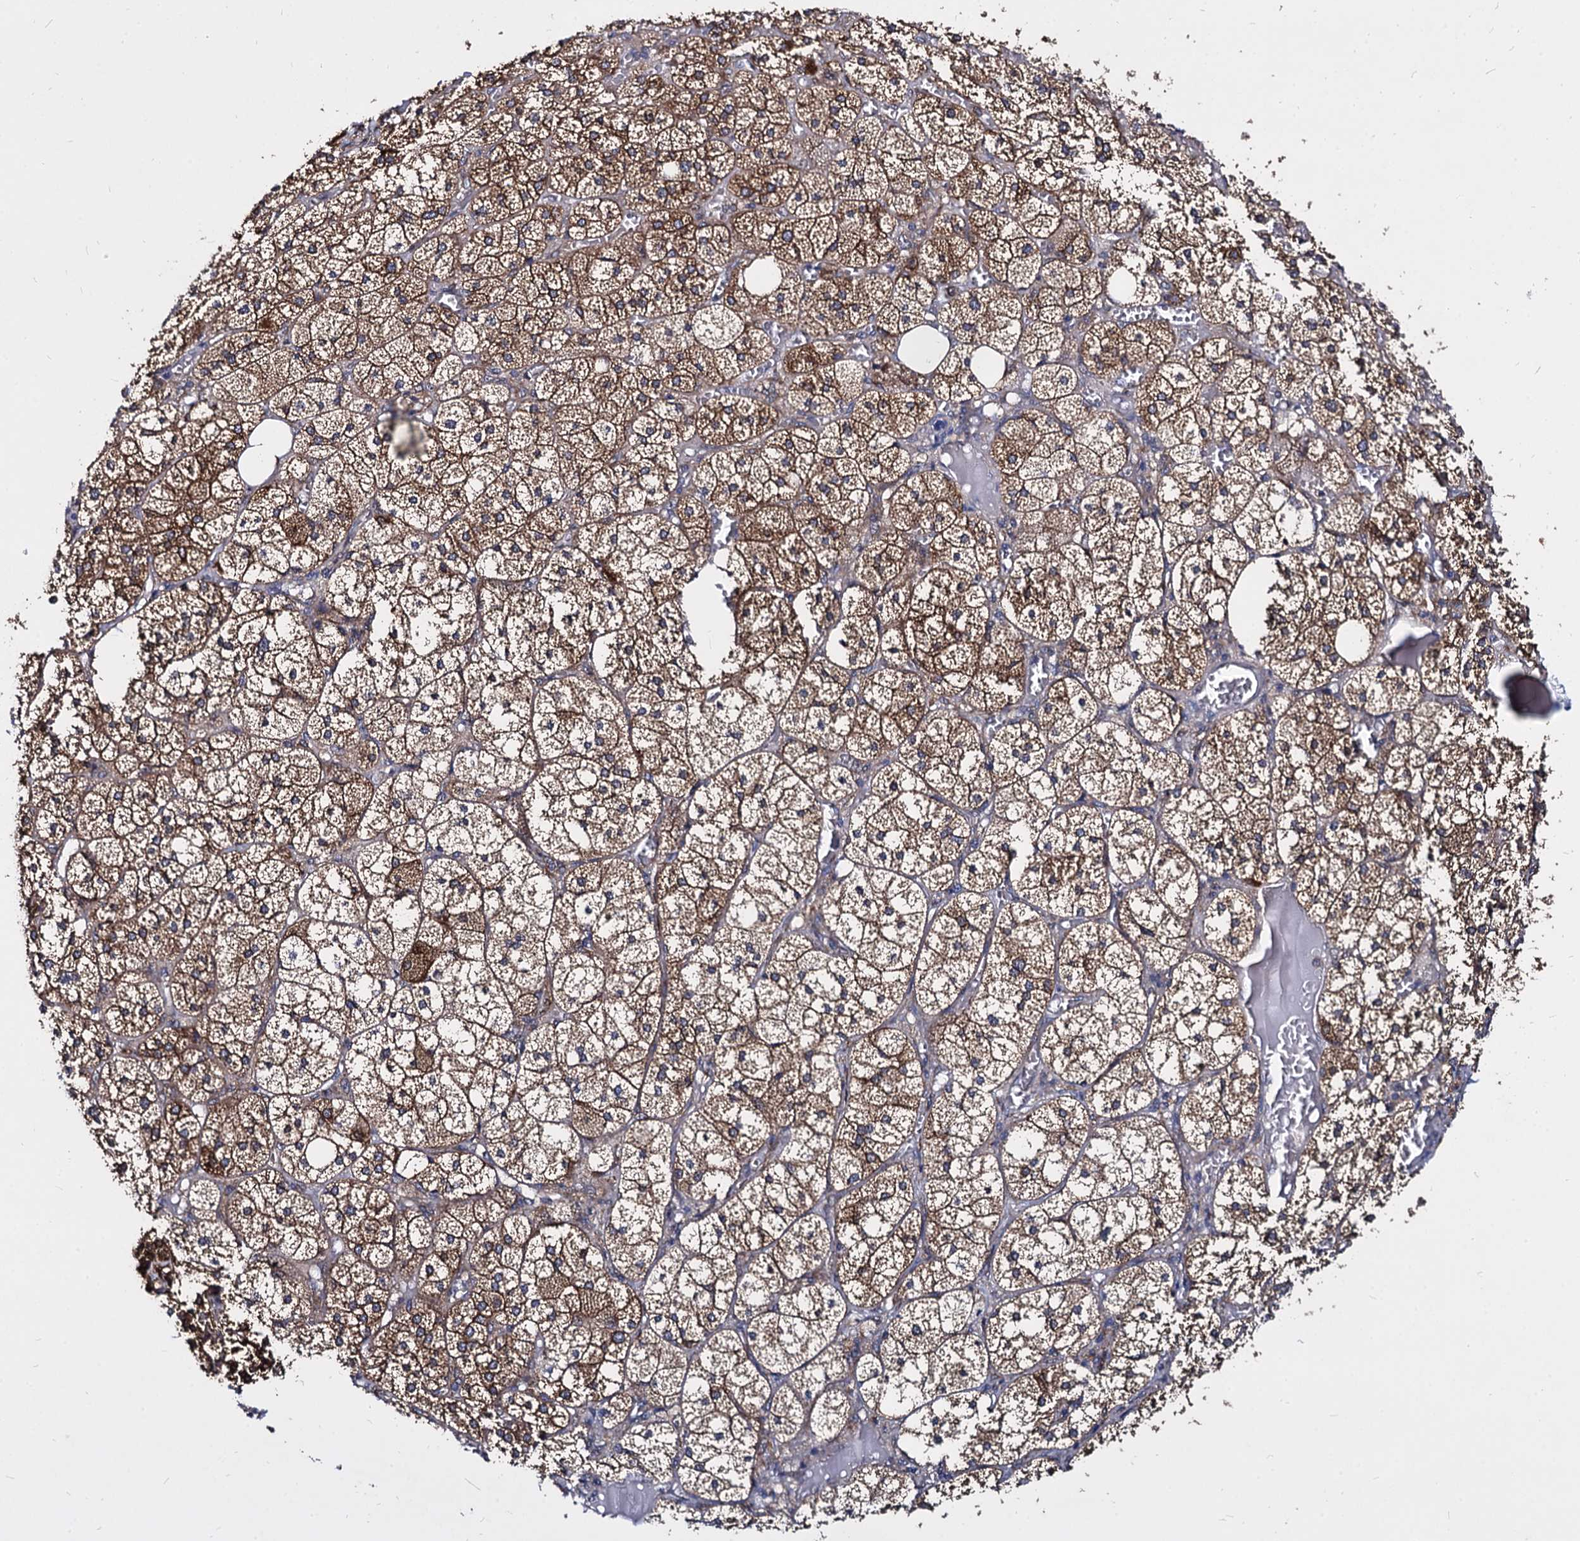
{"staining": {"intensity": "strong", "quantity": "25%-75%", "location": "cytoplasmic/membranous"}, "tissue": "adrenal gland", "cell_type": "Glandular cells", "image_type": "normal", "snomed": [{"axis": "morphology", "description": "Normal tissue, NOS"}, {"axis": "topography", "description": "Adrenal gland"}], "caption": "IHC (DAB) staining of benign adrenal gland exhibits strong cytoplasmic/membranous protein staining in about 25%-75% of glandular cells. (IHC, brightfield microscopy, high magnification).", "gene": "NME1", "patient": {"sex": "female", "age": 61}}